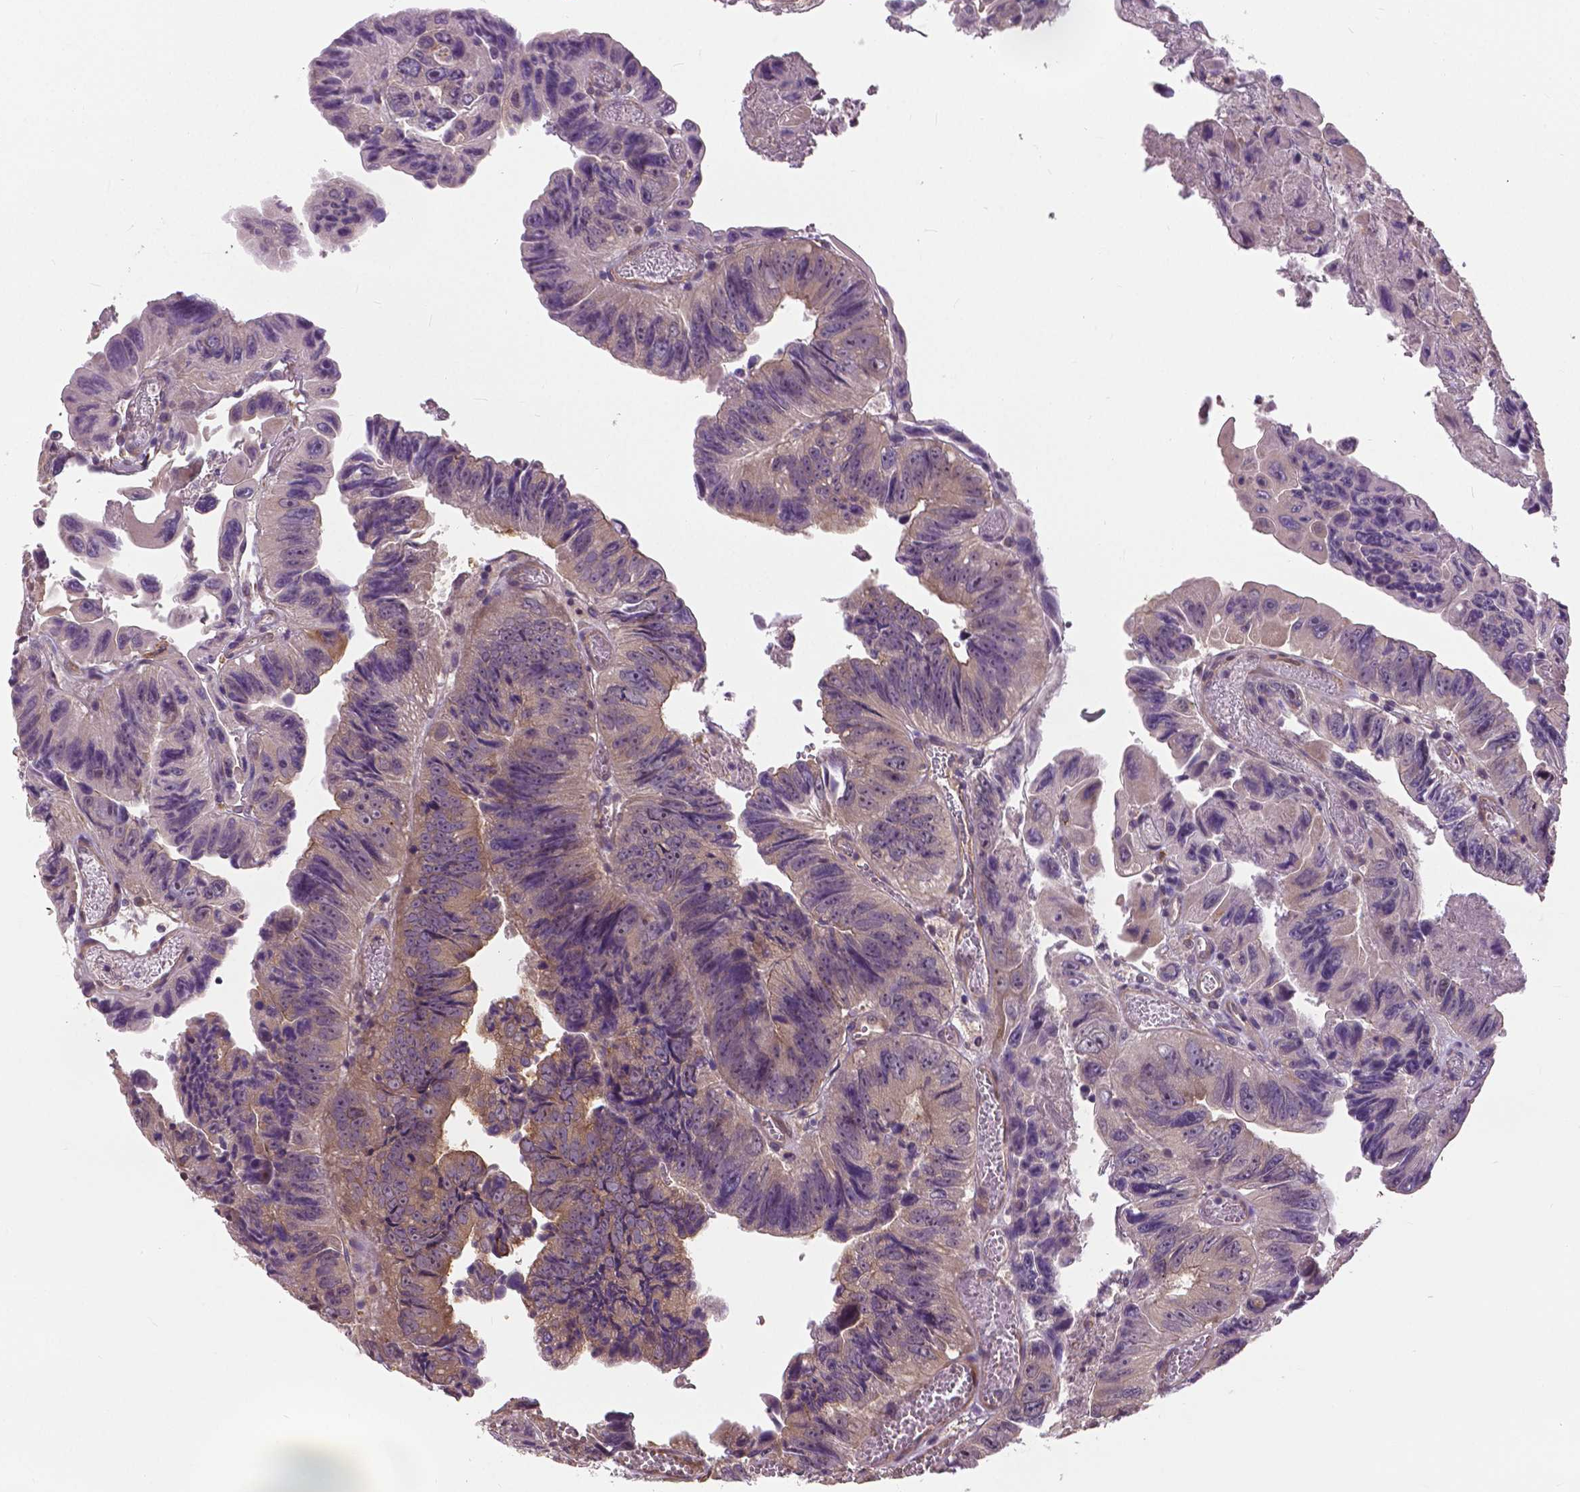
{"staining": {"intensity": "weak", "quantity": "<25%", "location": "cytoplasmic/membranous"}, "tissue": "colorectal cancer", "cell_type": "Tumor cells", "image_type": "cancer", "snomed": [{"axis": "morphology", "description": "Adenocarcinoma, NOS"}, {"axis": "topography", "description": "Colon"}], "caption": "Immunohistochemical staining of adenocarcinoma (colorectal) demonstrates no significant positivity in tumor cells.", "gene": "ANXA13", "patient": {"sex": "female", "age": 84}}